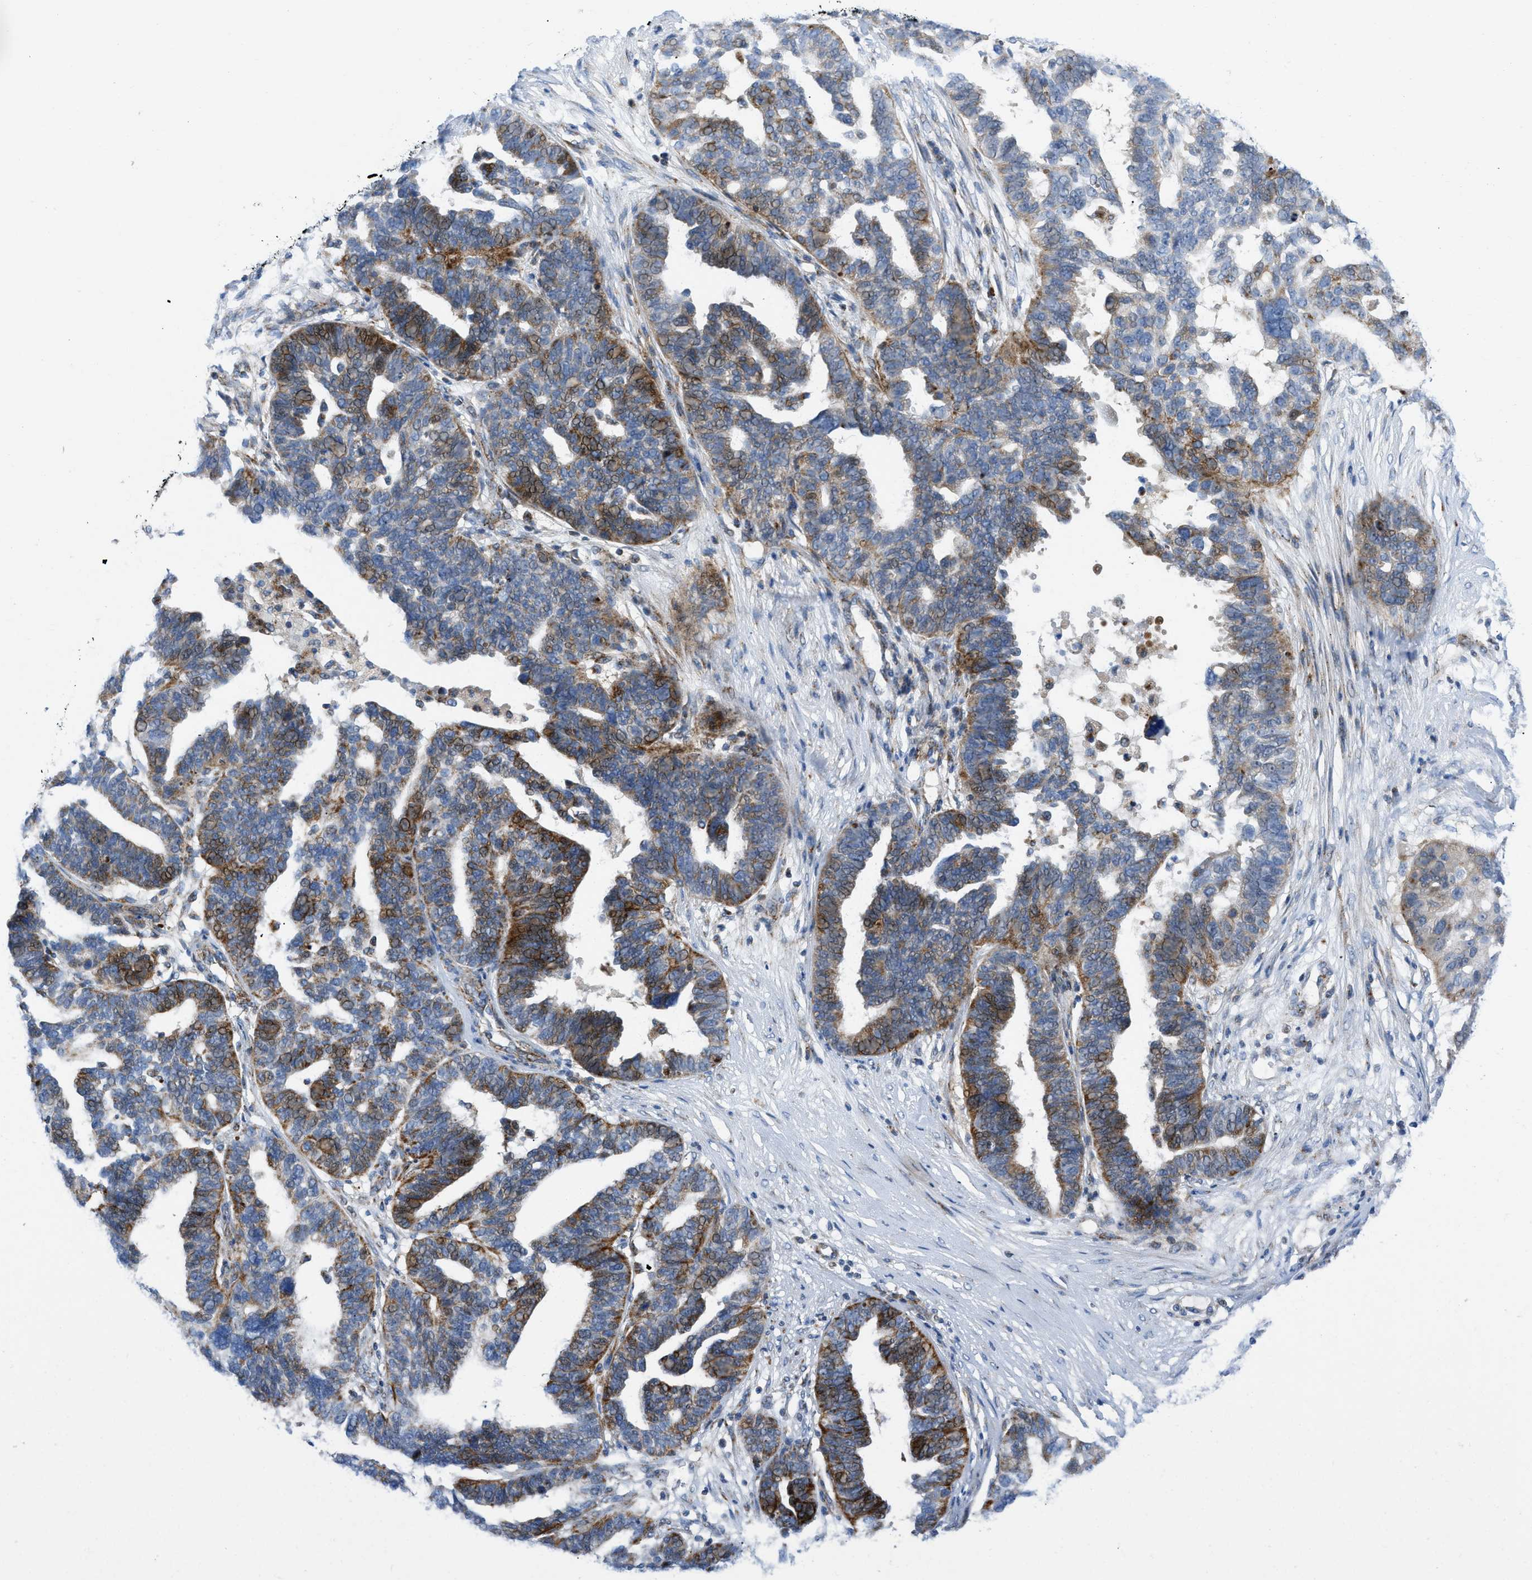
{"staining": {"intensity": "moderate", "quantity": "25%-75%", "location": "cytoplasmic/membranous"}, "tissue": "ovarian cancer", "cell_type": "Tumor cells", "image_type": "cancer", "snomed": [{"axis": "morphology", "description": "Cystadenocarcinoma, serous, NOS"}, {"axis": "topography", "description": "Ovary"}], "caption": "Tumor cells display medium levels of moderate cytoplasmic/membranous staining in approximately 25%-75% of cells in human ovarian serous cystadenocarcinoma.", "gene": "RBBP9", "patient": {"sex": "female", "age": 59}}